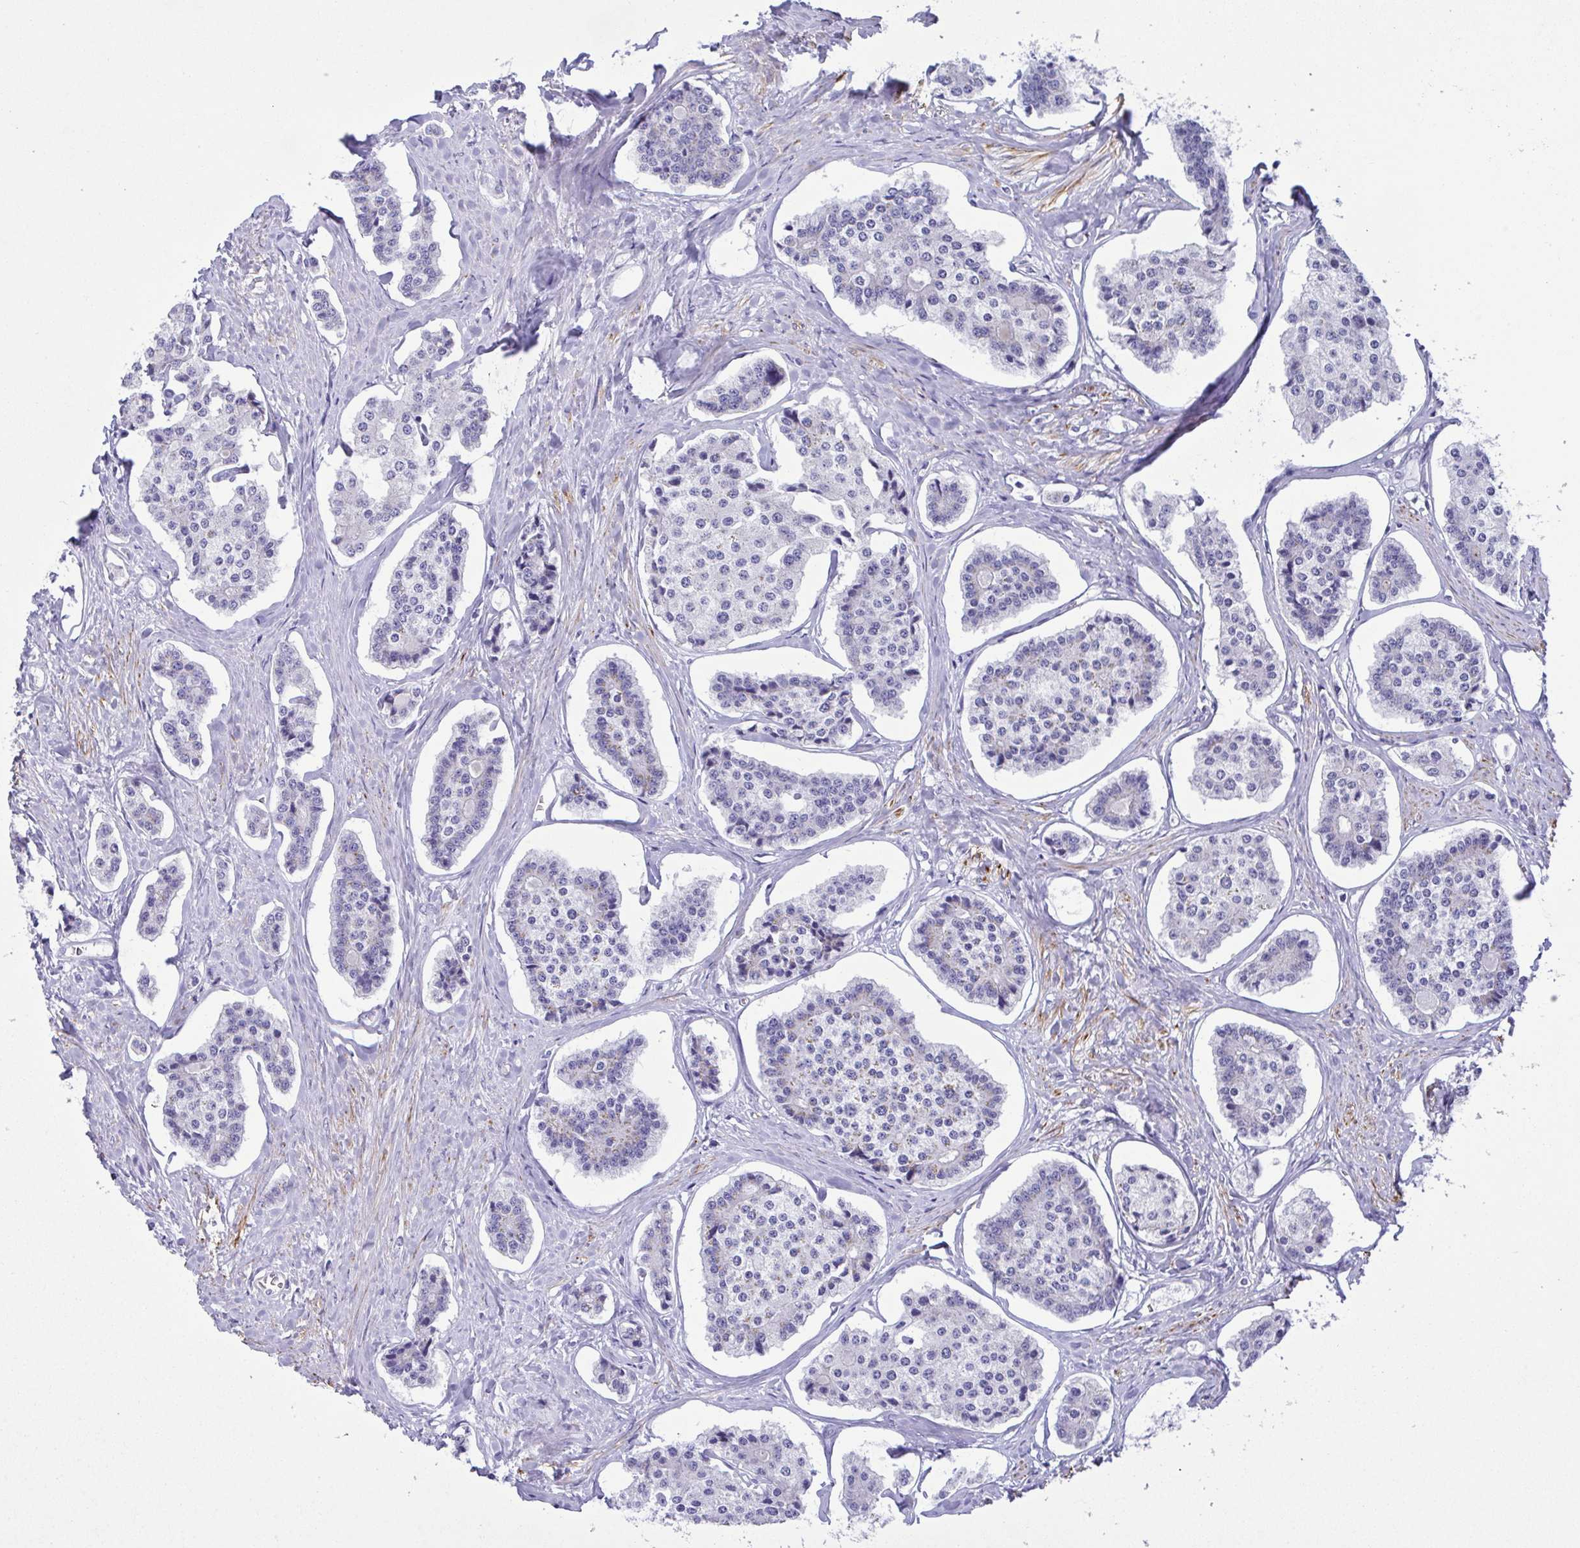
{"staining": {"intensity": "negative", "quantity": "none", "location": "none"}, "tissue": "carcinoid", "cell_type": "Tumor cells", "image_type": "cancer", "snomed": [{"axis": "morphology", "description": "Carcinoid, malignant, NOS"}, {"axis": "topography", "description": "Small intestine"}], "caption": "IHC photomicrograph of carcinoid (malignant) stained for a protein (brown), which shows no staining in tumor cells.", "gene": "MYL7", "patient": {"sex": "female", "age": 65}}